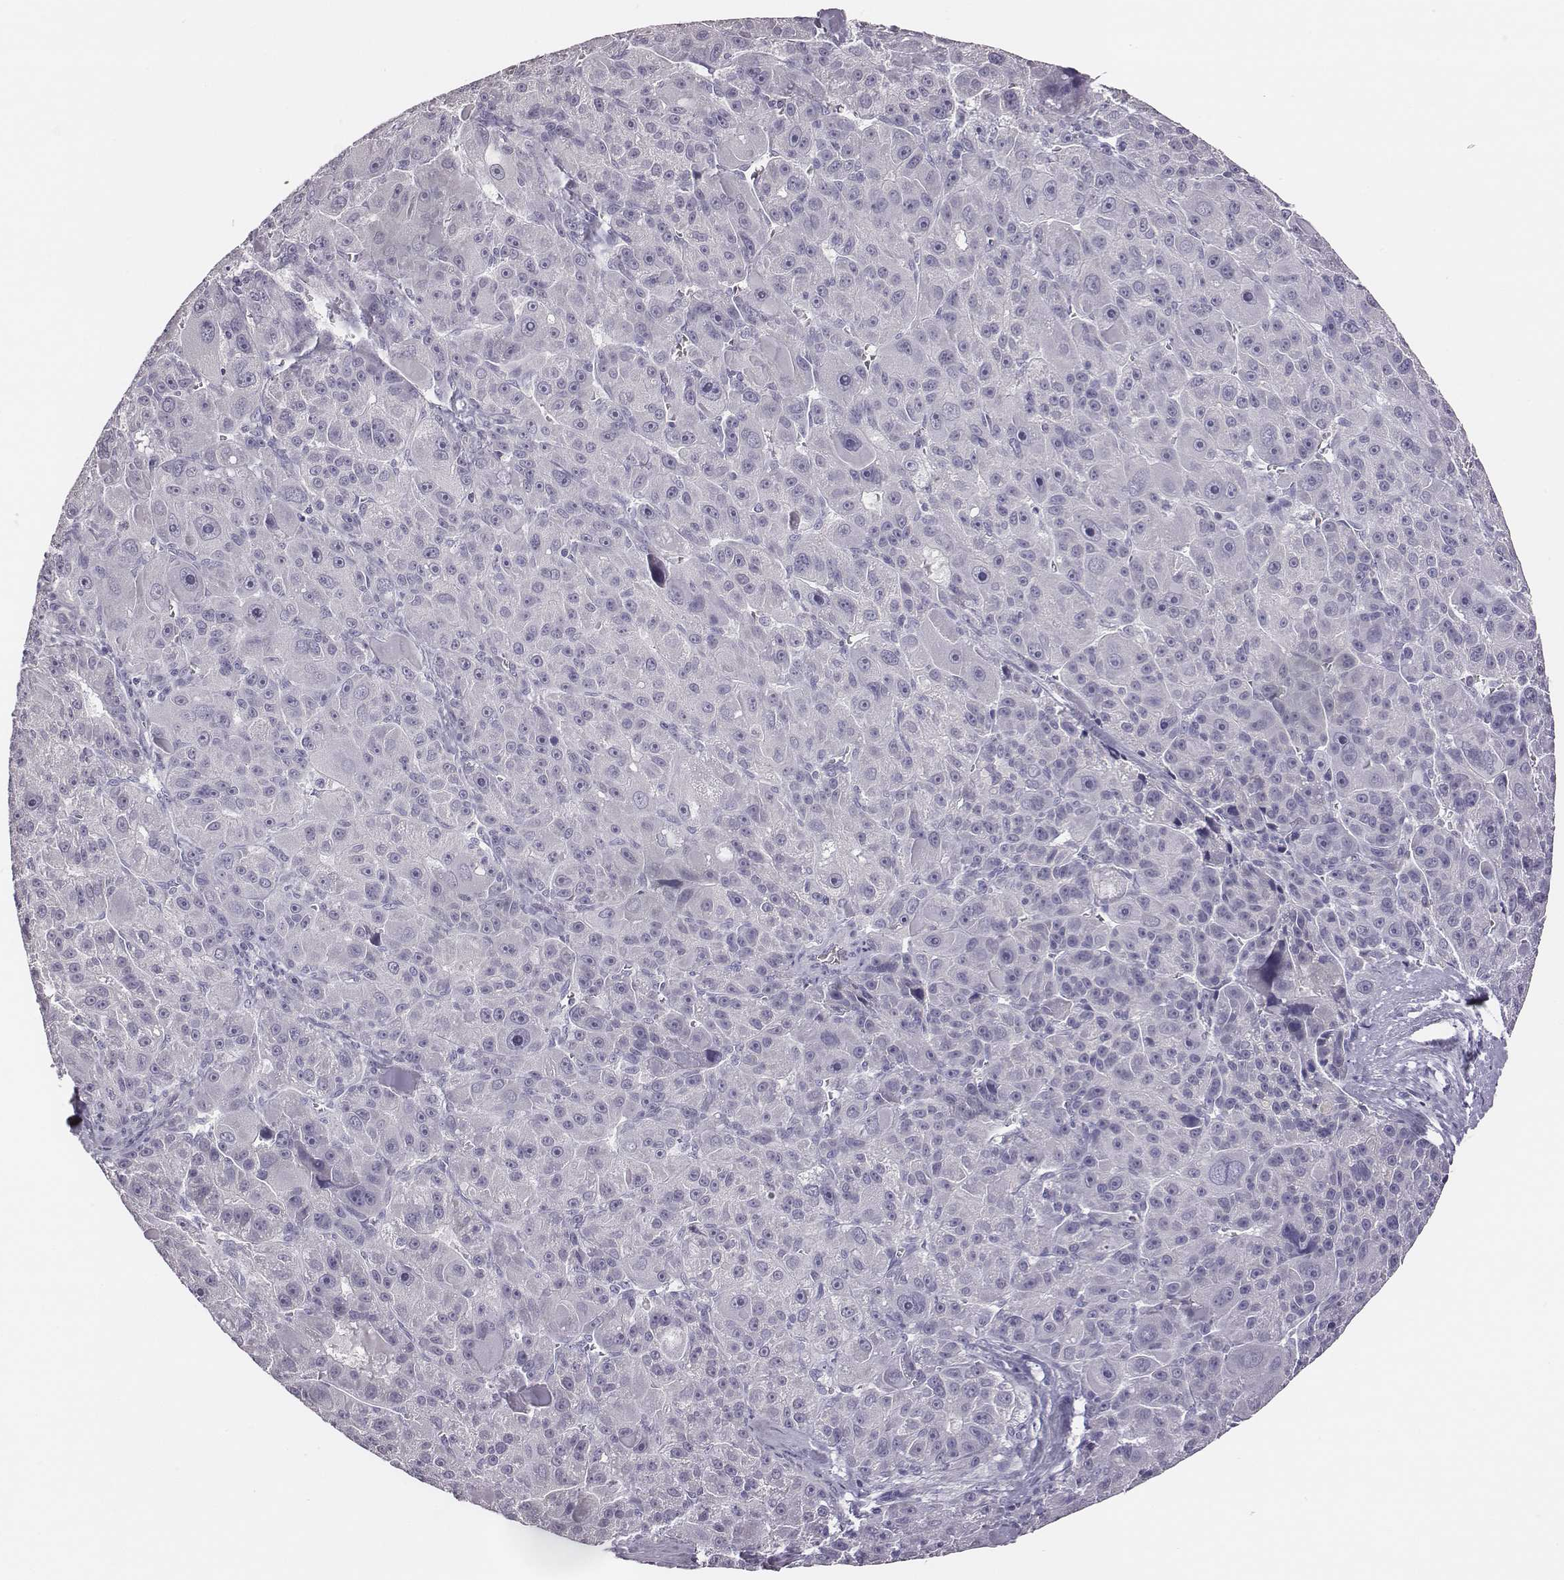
{"staining": {"intensity": "negative", "quantity": "none", "location": "none"}, "tissue": "liver cancer", "cell_type": "Tumor cells", "image_type": "cancer", "snomed": [{"axis": "morphology", "description": "Carcinoma, Hepatocellular, NOS"}, {"axis": "topography", "description": "Liver"}], "caption": "There is no significant staining in tumor cells of liver cancer (hepatocellular carcinoma).", "gene": "GUCA1A", "patient": {"sex": "male", "age": 76}}